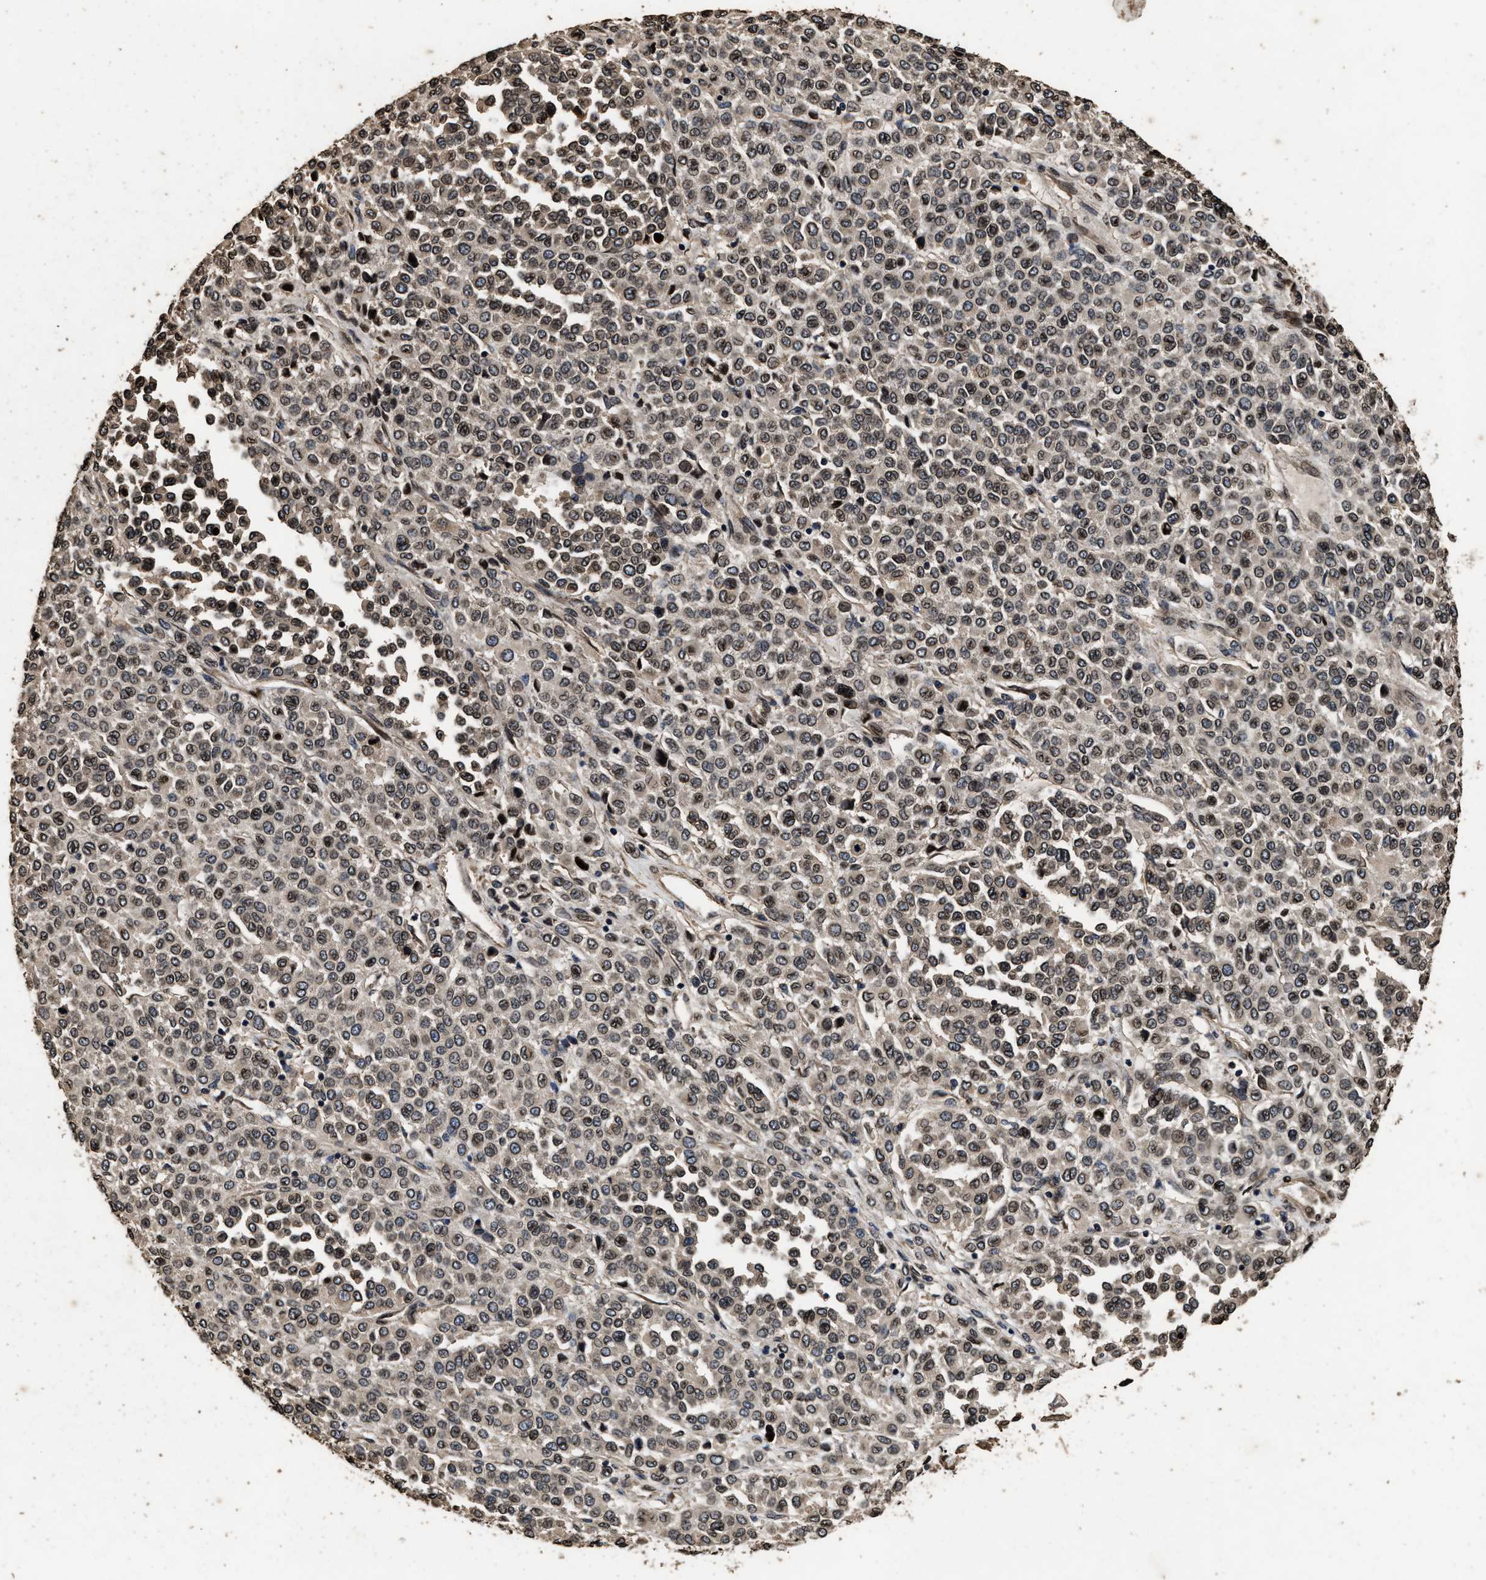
{"staining": {"intensity": "moderate", "quantity": "25%-75%", "location": "nuclear"}, "tissue": "melanoma", "cell_type": "Tumor cells", "image_type": "cancer", "snomed": [{"axis": "morphology", "description": "Malignant melanoma, Metastatic site"}, {"axis": "topography", "description": "Pancreas"}], "caption": "This photomicrograph displays immunohistochemistry (IHC) staining of melanoma, with medium moderate nuclear staining in approximately 25%-75% of tumor cells.", "gene": "ACCS", "patient": {"sex": "female", "age": 30}}